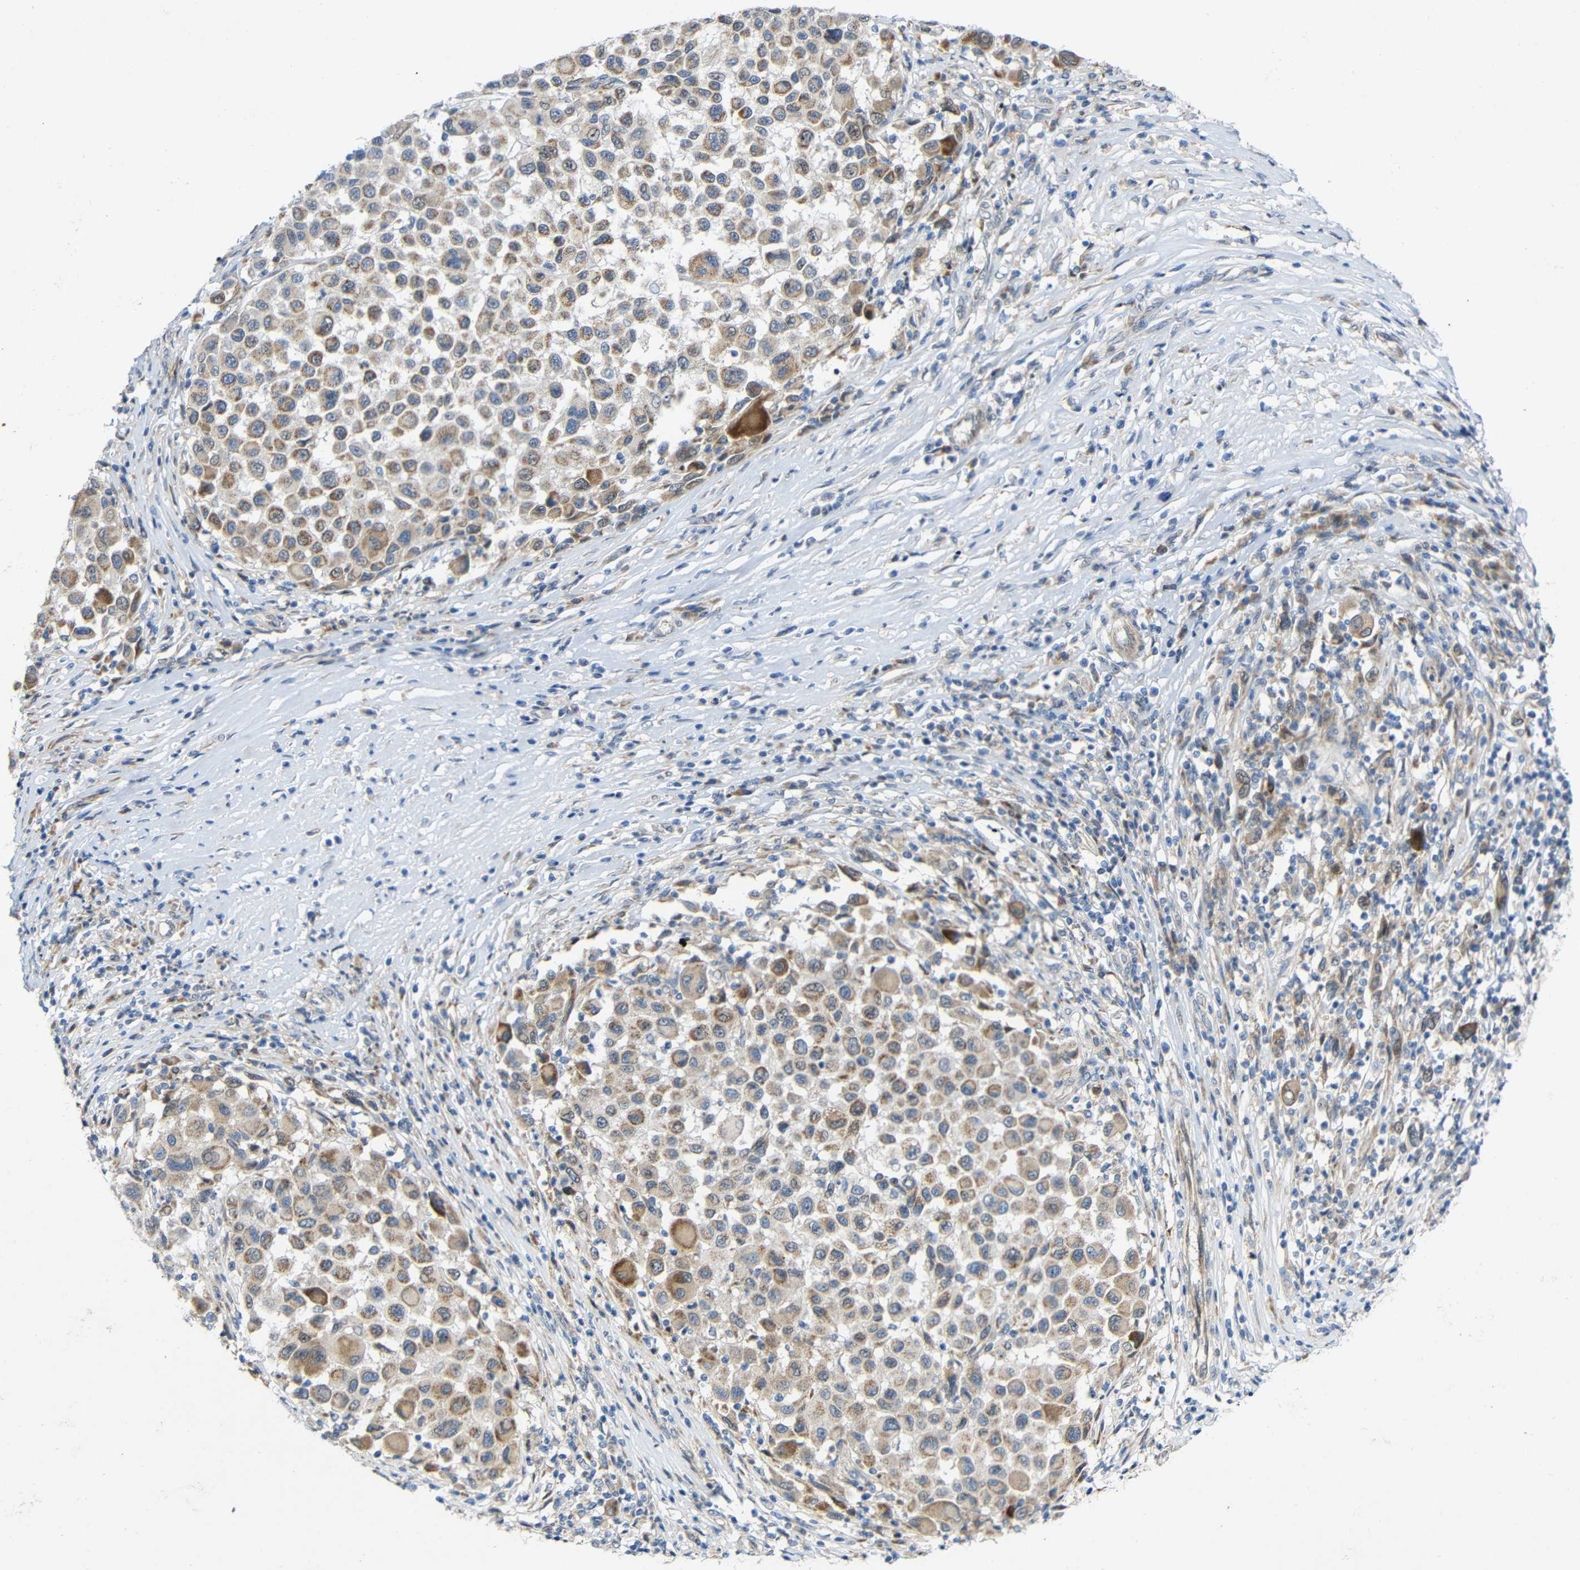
{"staining": {"intensity": "weak", "quantity": ">75%", "location": "cytoplasmic/membranous"}, "tissue": "melanoma", "cell_type": "Tumor cells", "image_type": "cancer", "snomed": [{"axis": "morphology", "description": "Malignant melanoma, Metastatic site"}, {"axis": "topography", "description": "Lymph node"}], "caption": "The photomicrograph reveals immunohistochemical staining of malignant melanoma (metastatic site). There is weak cytoplasmic/membranous positivity is identified in about >75% of tumor cells. (Brightfield microscopy of DAB IHC at high magnification).", "gene": "TMEM25", "patient": {"sex": "male", "age": 61}}